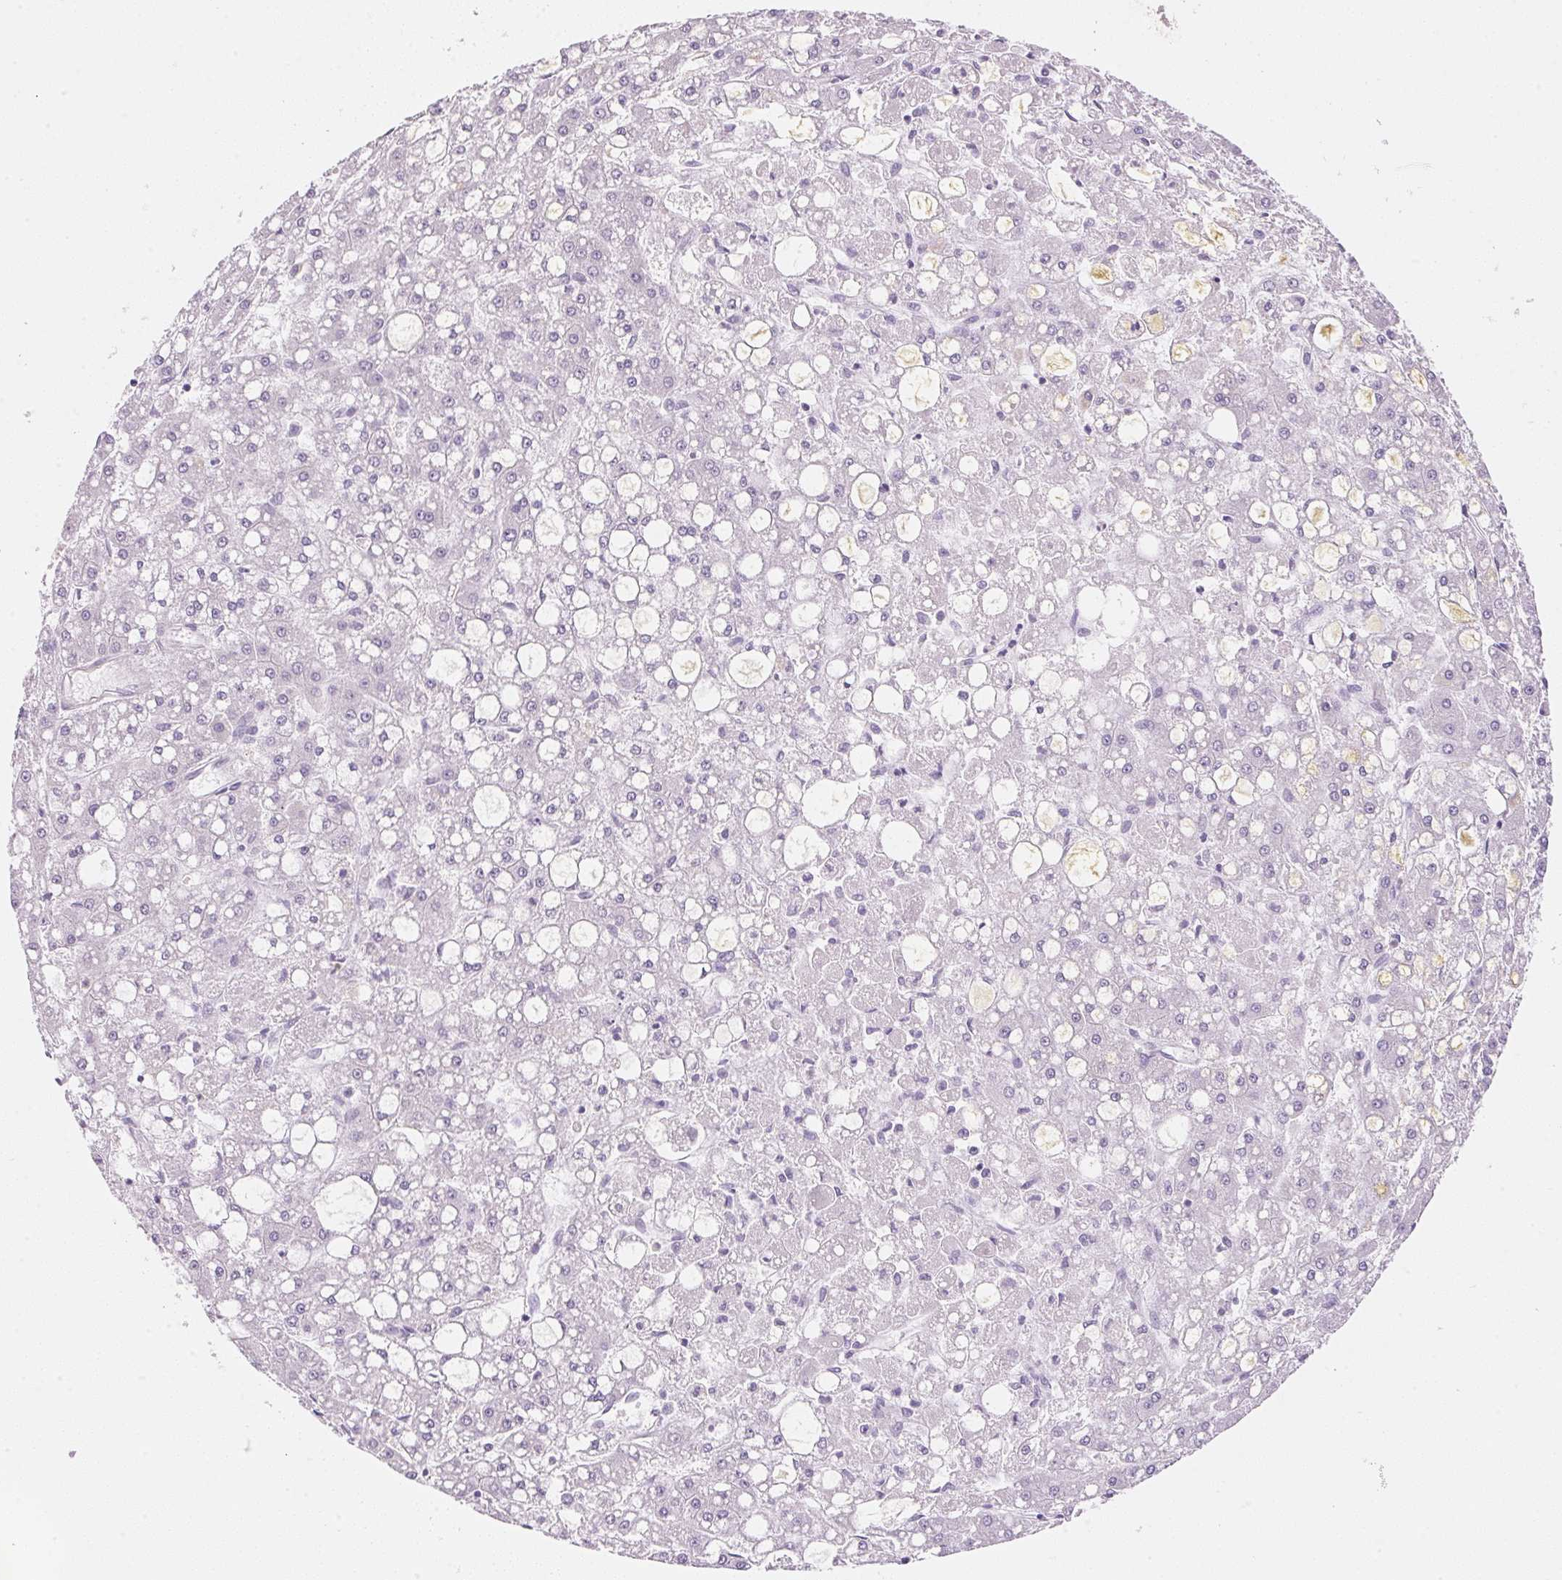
{"staining": {"intensity": "negative", "quantity": "none", "location": "none"}, "tissue": "liver cancer", "cell_type": "Tumor cells", "image_type": "cancer", "snomed": [{"axis": "morphology", "description": "Carcinoma, Hepatocellular, NOS"}, {"axis": "topography", "description": "Liver"}], "caption": "Immunohistochemical staining of liver hepatocellular carcinoma exhibits no significant positivity in tumor cells. The staining was performed using DAB (3,3'-diaminobenzidine) to visualize the protein expression in brown, while the nuclei were stained in blue with hematoxylin (Magnification: 20x).", "gene": "SMTN", "patient": {"sex": "male", "age": 67}}